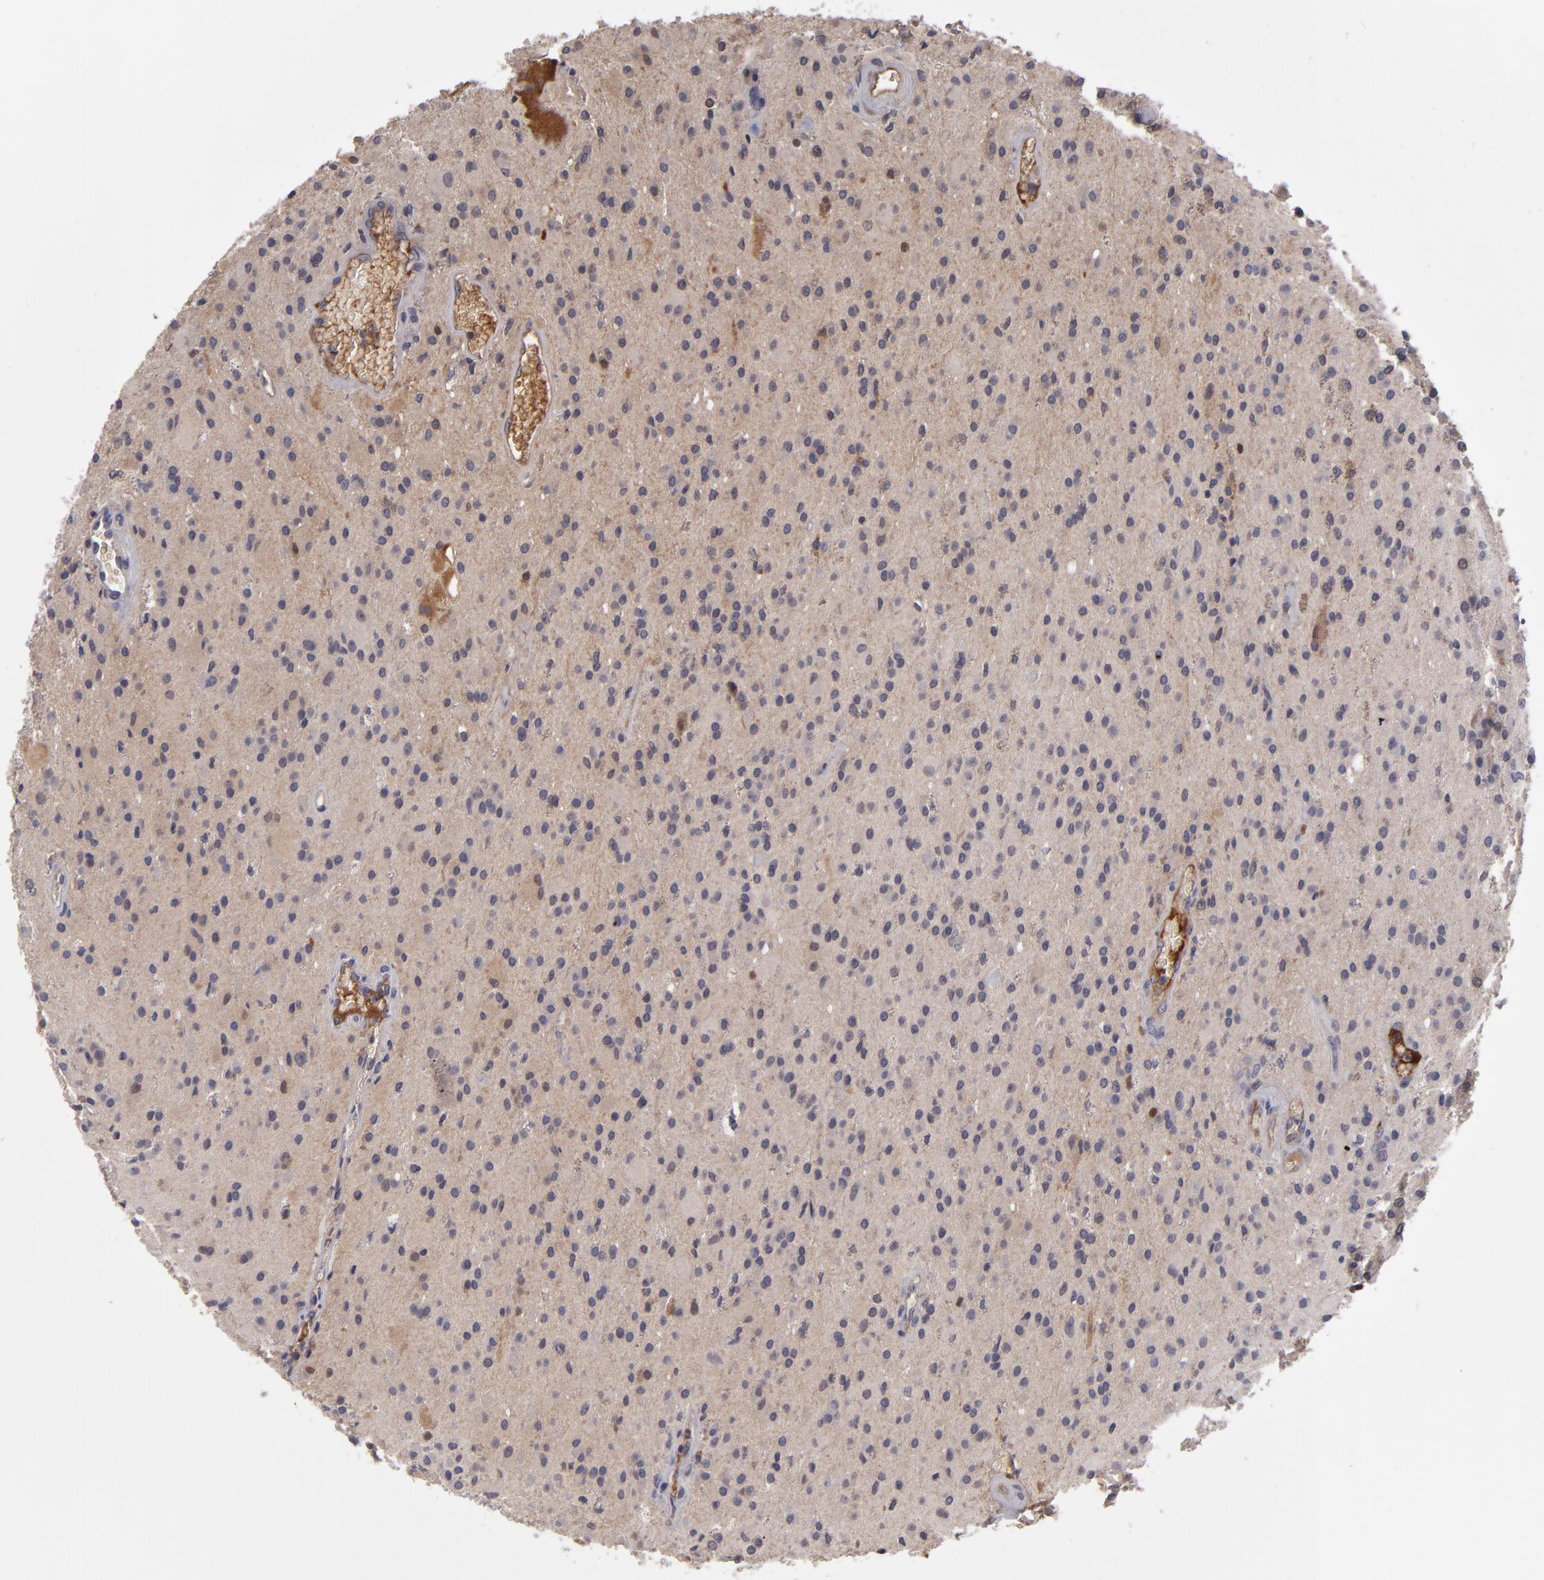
{"staining": {"intensity": "negative", "quantity": "none", "location": "none"}, "tissue": "glioma", "cell_type": "Tumor cells", "image_type": "cancer", "snomed": [{"axis": "morphology", "description": "Glioma, malignant, Low grade"}, {"axis": "topography", "description": "Brain"}], "caption": "IHC histopathology image of malignant low-grade glioma stained for a protein (brown), which shows no positivity in tumor cells.", "gene": "ITIH4", "patient": {"sex": "male", "age": 58}}